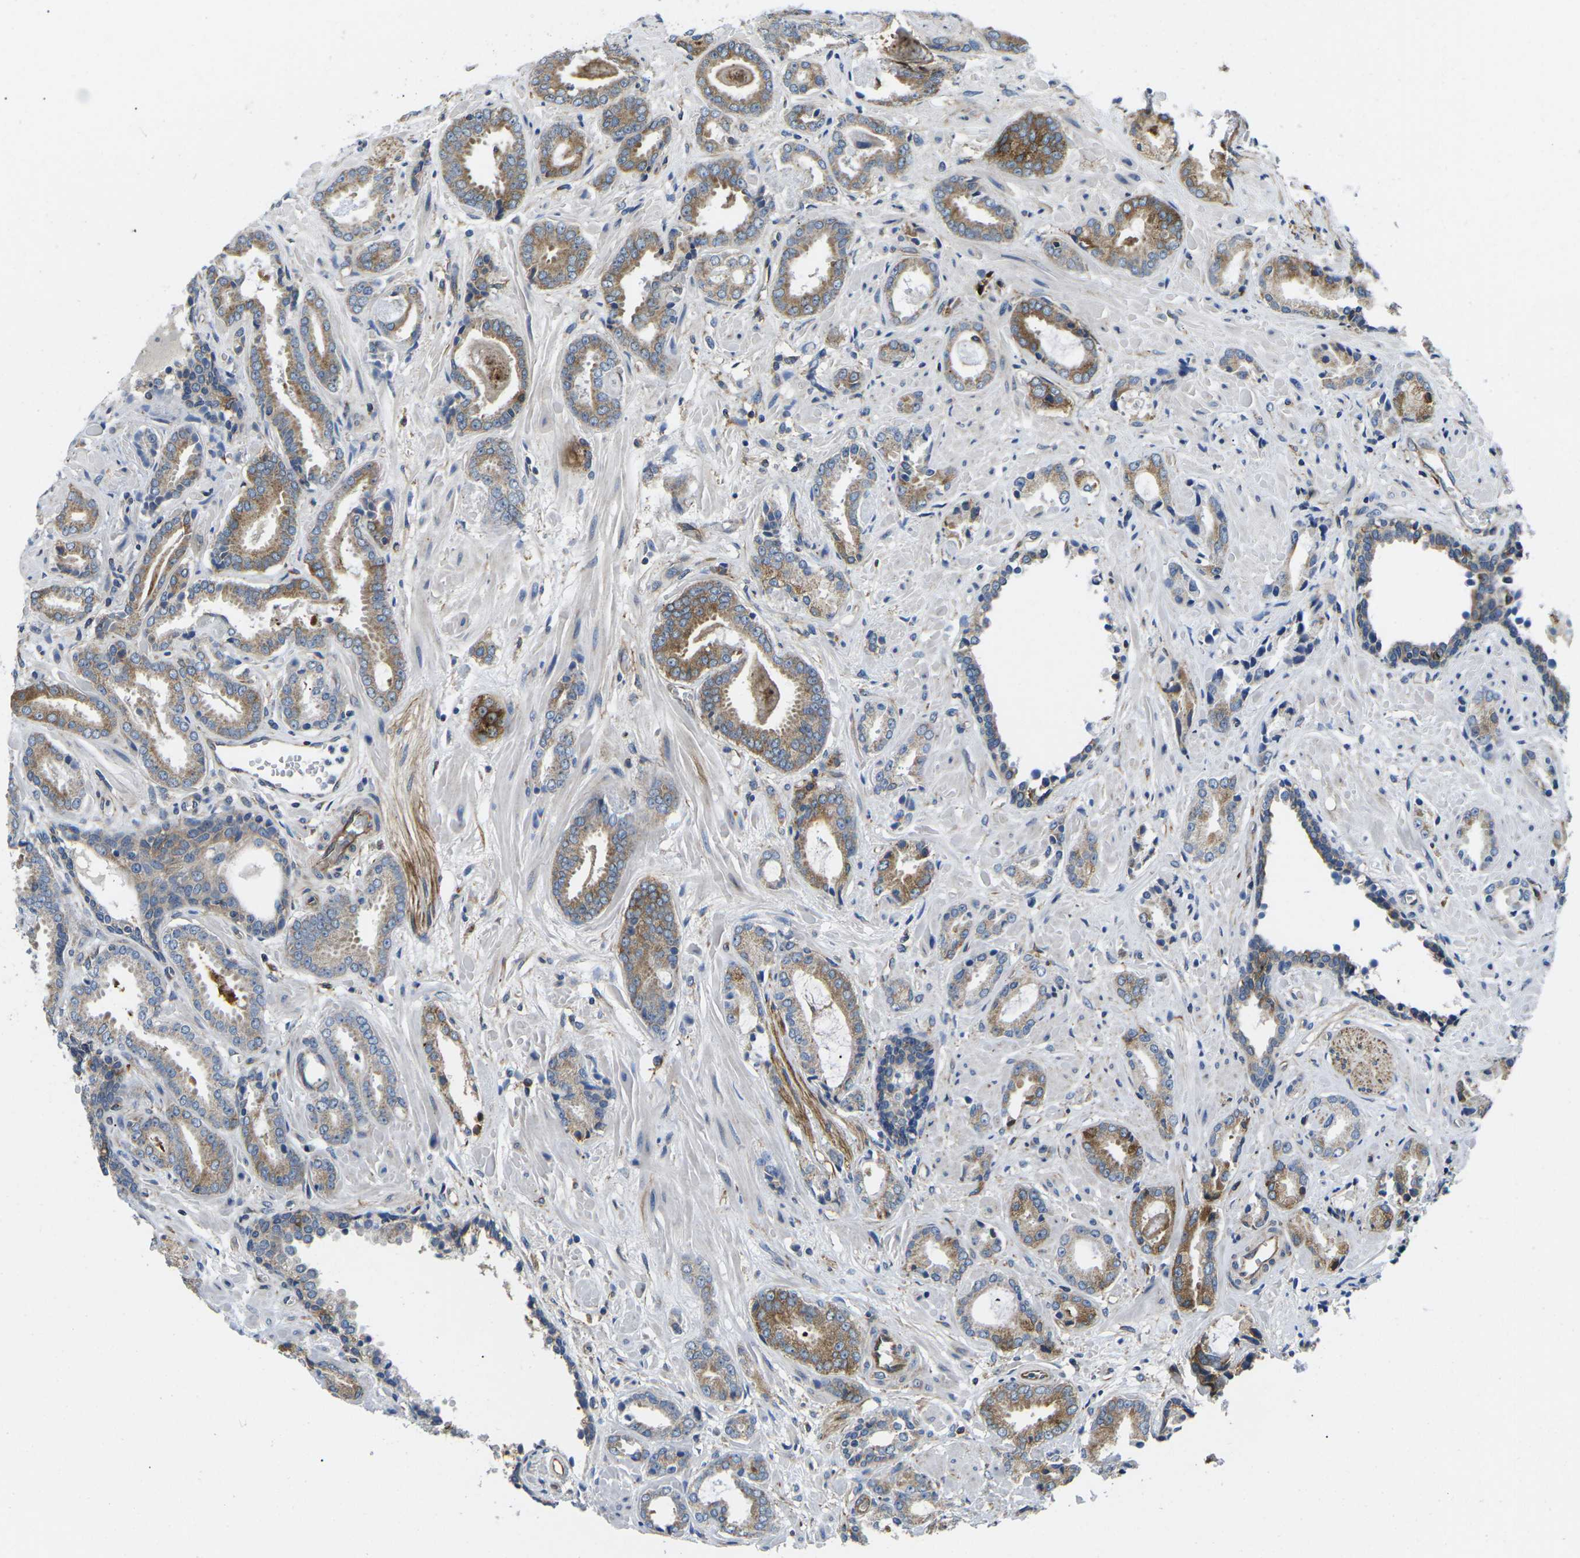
{"staining": {"intensity": "moderate", "quantity": ">75%", "location": "cytoplasmic/membranous"}, "tissue": "prostate cancer", "cell_type": "Tumor cells", "image_type": "cancer", "snomed": [{"axis": "morphology", "description": "Adenocarcinoma, Low grade"}, {"axis": "topography", "description": "Prostate"}], "caption": "A brown stain labels moderate cytoplasmic/membranous staining of a protein in human prostate cancer (adenocarcinoma (low-grade)) tumor cells.", "gene": "TMEFF2", "patient": {"sex": "male", "age": 53}}